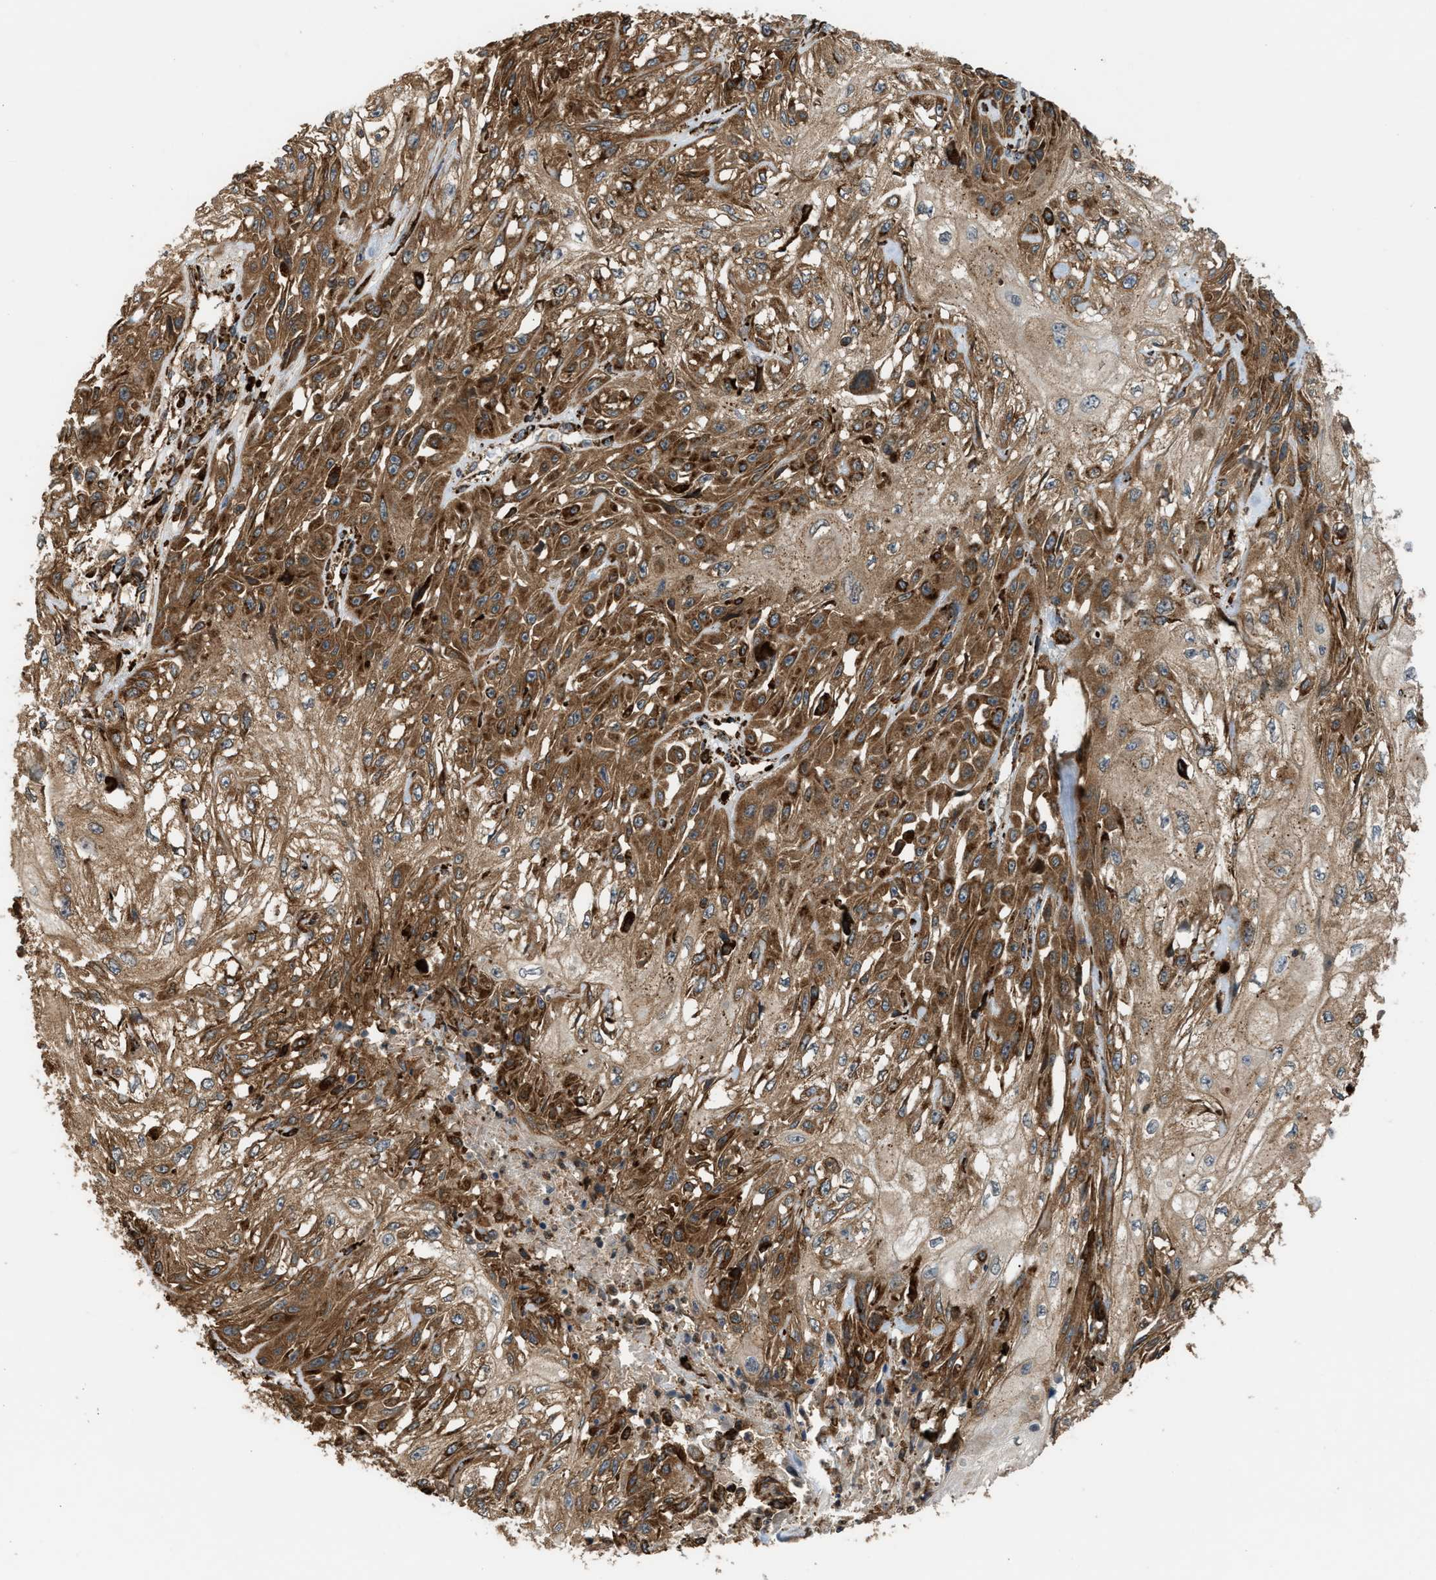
{"staining": {"intensity": "strong", "quantity": ">75%", "location": "cytoplasmic/membranous"}, "tissue": "skin cancer", "cell_type": "Tumor cells", "image_type": "cancer", "snomed": [{"axis": "morphology", "description": "Squamous cell carcinoma, NOS"}, {"axis": "morphology", "description": "Squamous cell carcinoma, metastatic, NOS"}, {"axis": "topography", "description": "Skin"}, {"axis": "topography", "description": "Lymph node"}], "caption": "IHC photomicrograph of skin cancer stained for a protein (brown), which shows high levels of strong cytoplasmic/membranous staining in approximately >75% of tumor cells.", "gene": "BAIAP2L1", "patient": {"sex": "male", "age": 75}}